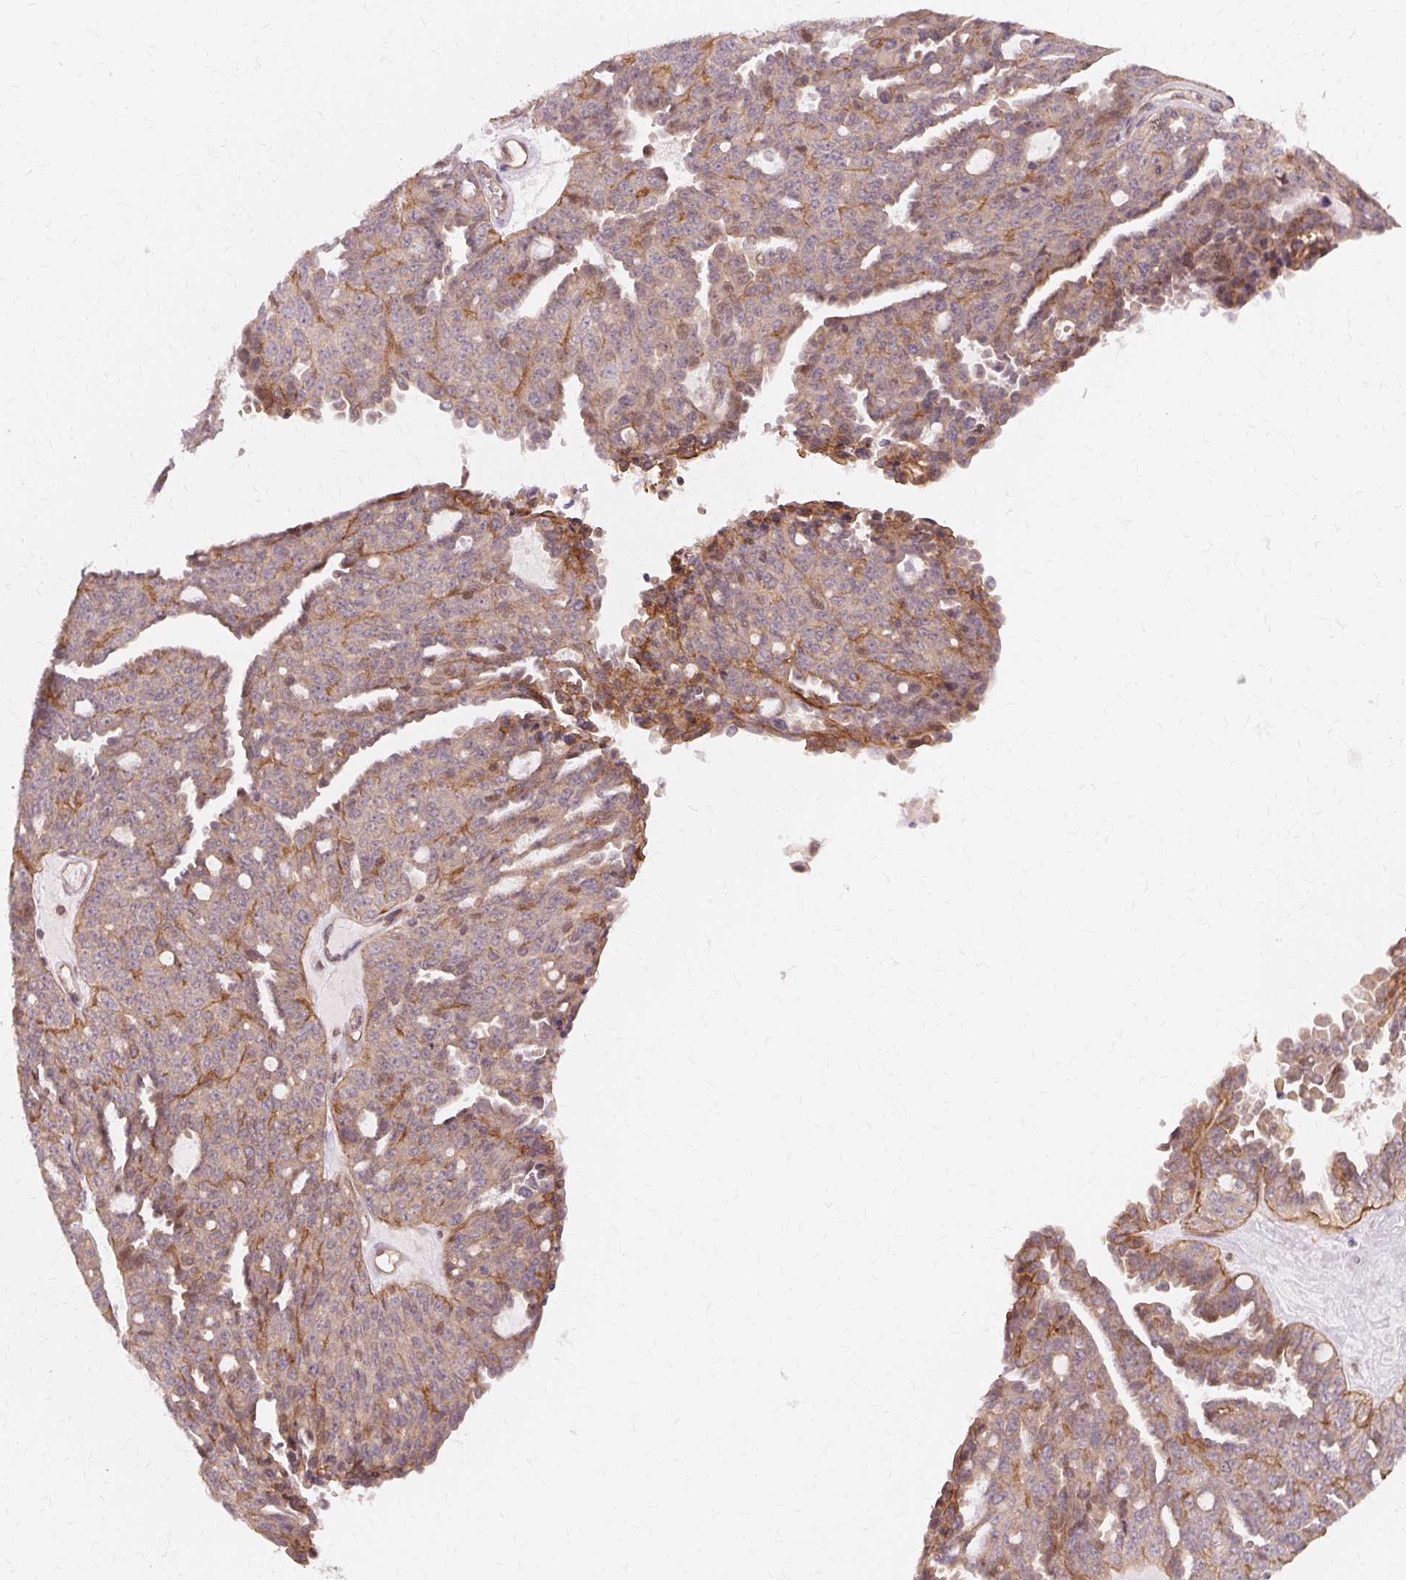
{"staining": {"intensity": "moderate", "quantity": "<25%", "location": "cytoplasmic/membranous"}, "tissue": "ovarian cancer", "cell_type": "Tumor cells", "image_type": "cancer", "snomed": [{"axis": "morphology", "description": "Cystadenocarcinoma, serous, NOS"}, {"axis": "topography", "description": "Ovary"}], "caption": "Tumor cells show moderate cytoplasmic/membranous positivity in approximately <25% of cells in ovarian cancer (serous cystadenocarcinoma).", "gene": "USP8", "patient": {"sex": "female", "age": 71}}